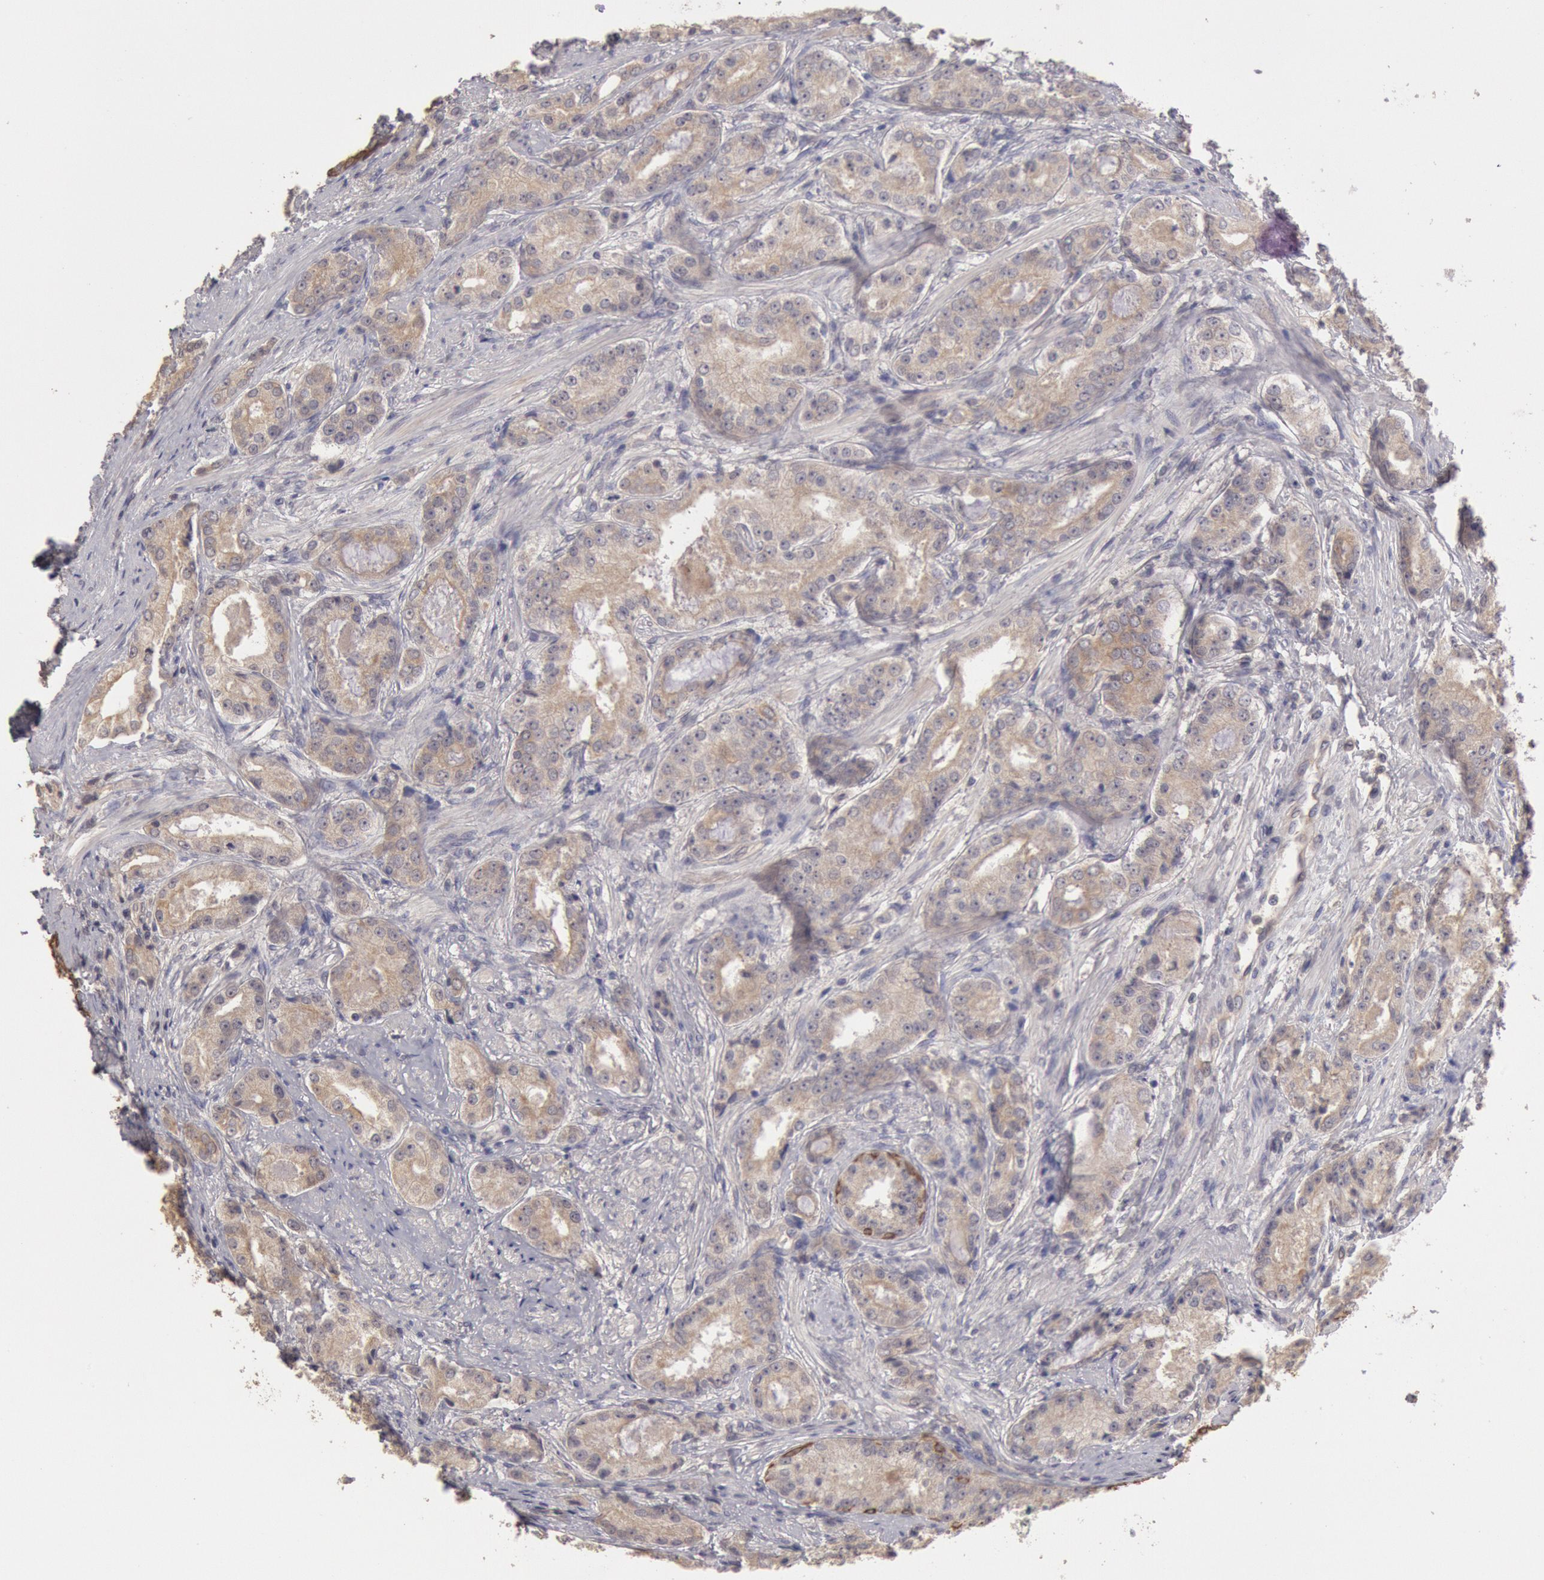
{"staining": {"intensity": "weak", "quantity": ">75%", "location": "cytoplasmic/membranous"}, "tissue": "prostate cancer", "cell_type": "Tumor cells", "image_type": "cancer", "snomed": [{"axis": "morphology", "description": "Adenocarcinoma, Medium grade"}, {"axis": "topography", "description": "Prostate"}], "caption": "The photomicrograph exhibits immunohistochemical staining of prostate cancer (adenocarcinoma (medium-grade)). There is weak cytoplasmic/membranous positivity is seen in about >75% of tumor cells.", "gene": "ZFP36L1", "patient": {"sex": "male", "age": 72}}